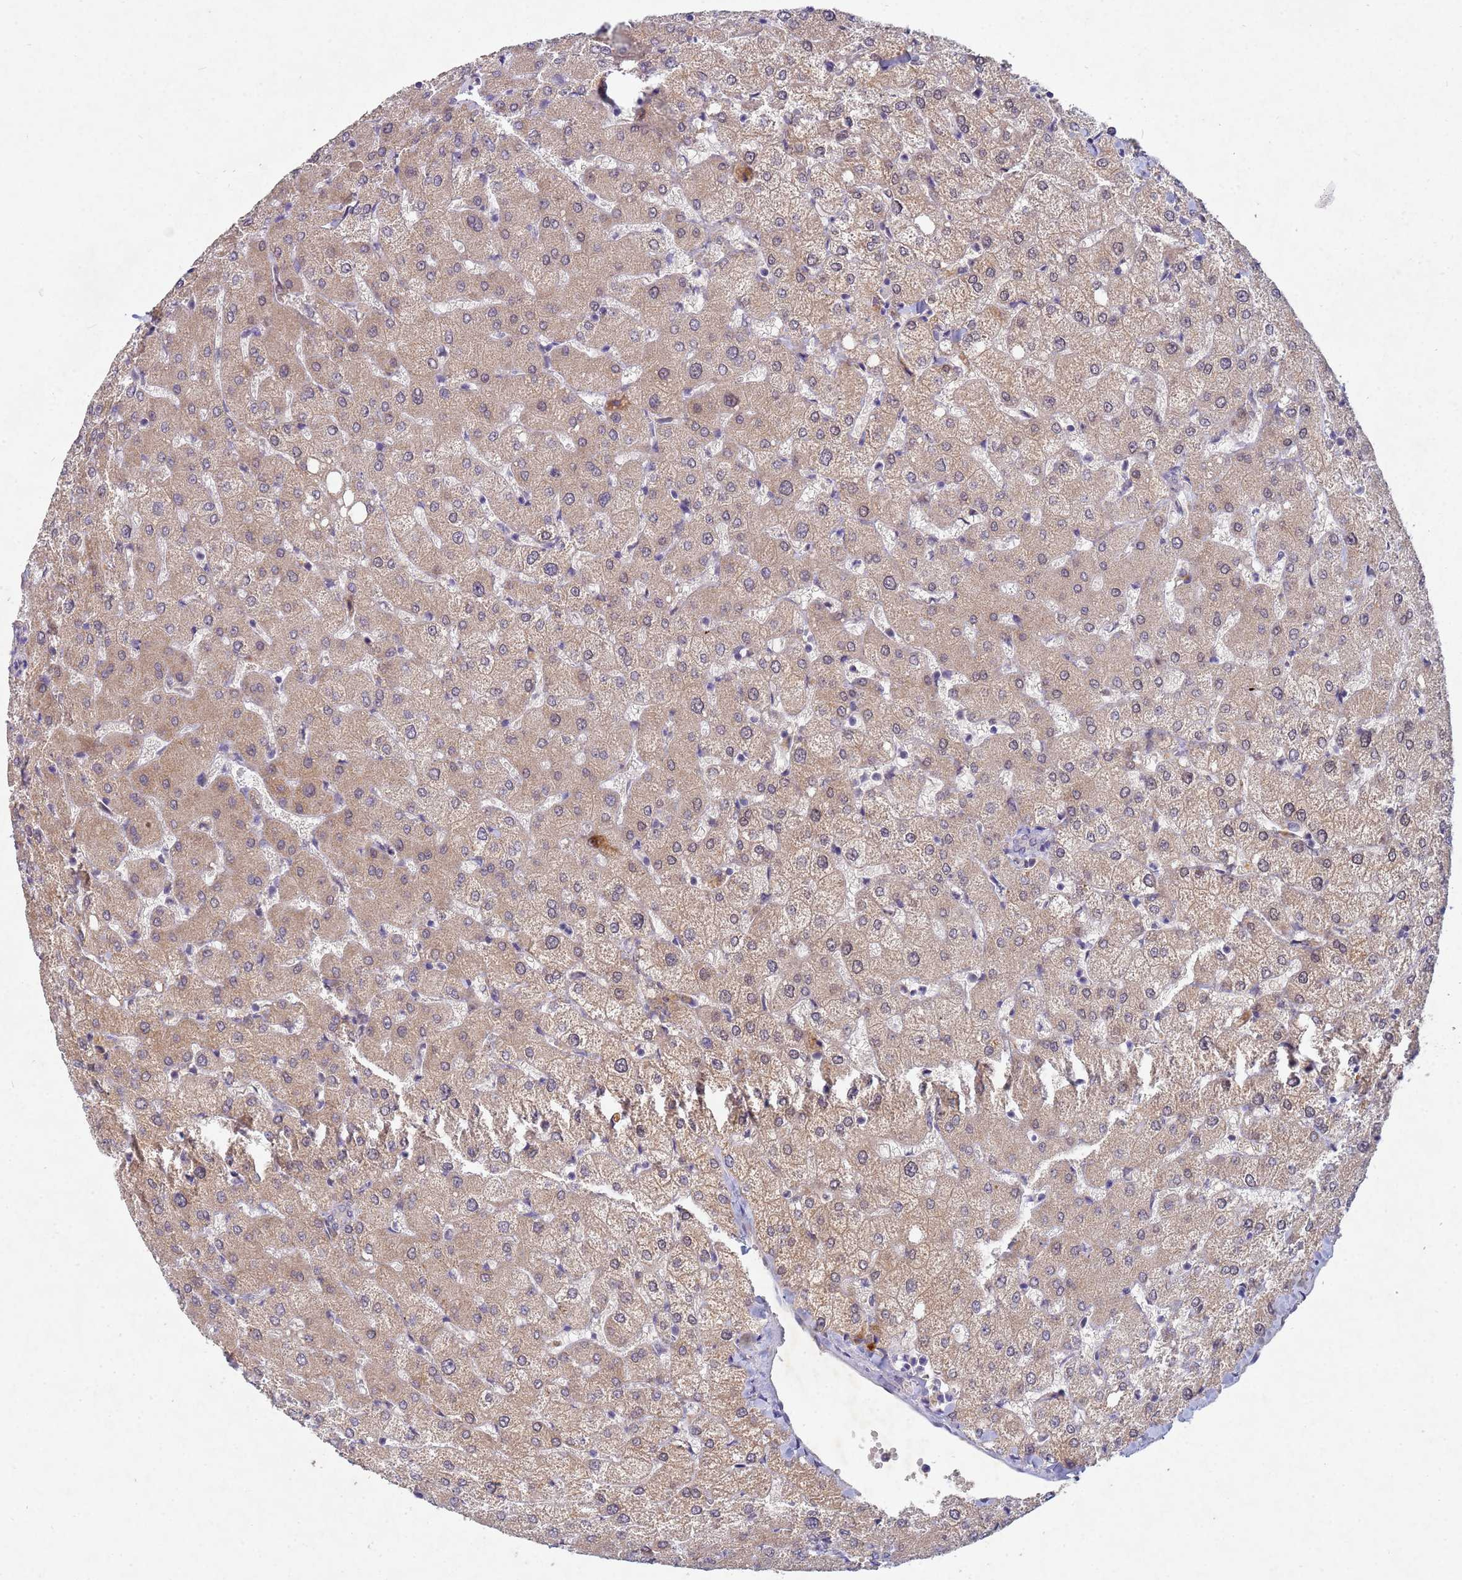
{"staining": {"intensity": "negative", "quantity": "none", "location": "none"}, "tissue": "liver", "cell_type": "Cholangiocytes", "image_type": "normal", "snomed": [{"axis": "morphology", "description": "Normal tissue, NOS"}, {"axis": "topography", "description": "Liver"}], "caption": "Immunohistochemistry histopathology image of benign liver stained for a protein (brown), which shows no staining in cholangiocytes.", "gene": "TNPO2", "patient": {"sex": "female", "age": 54}}